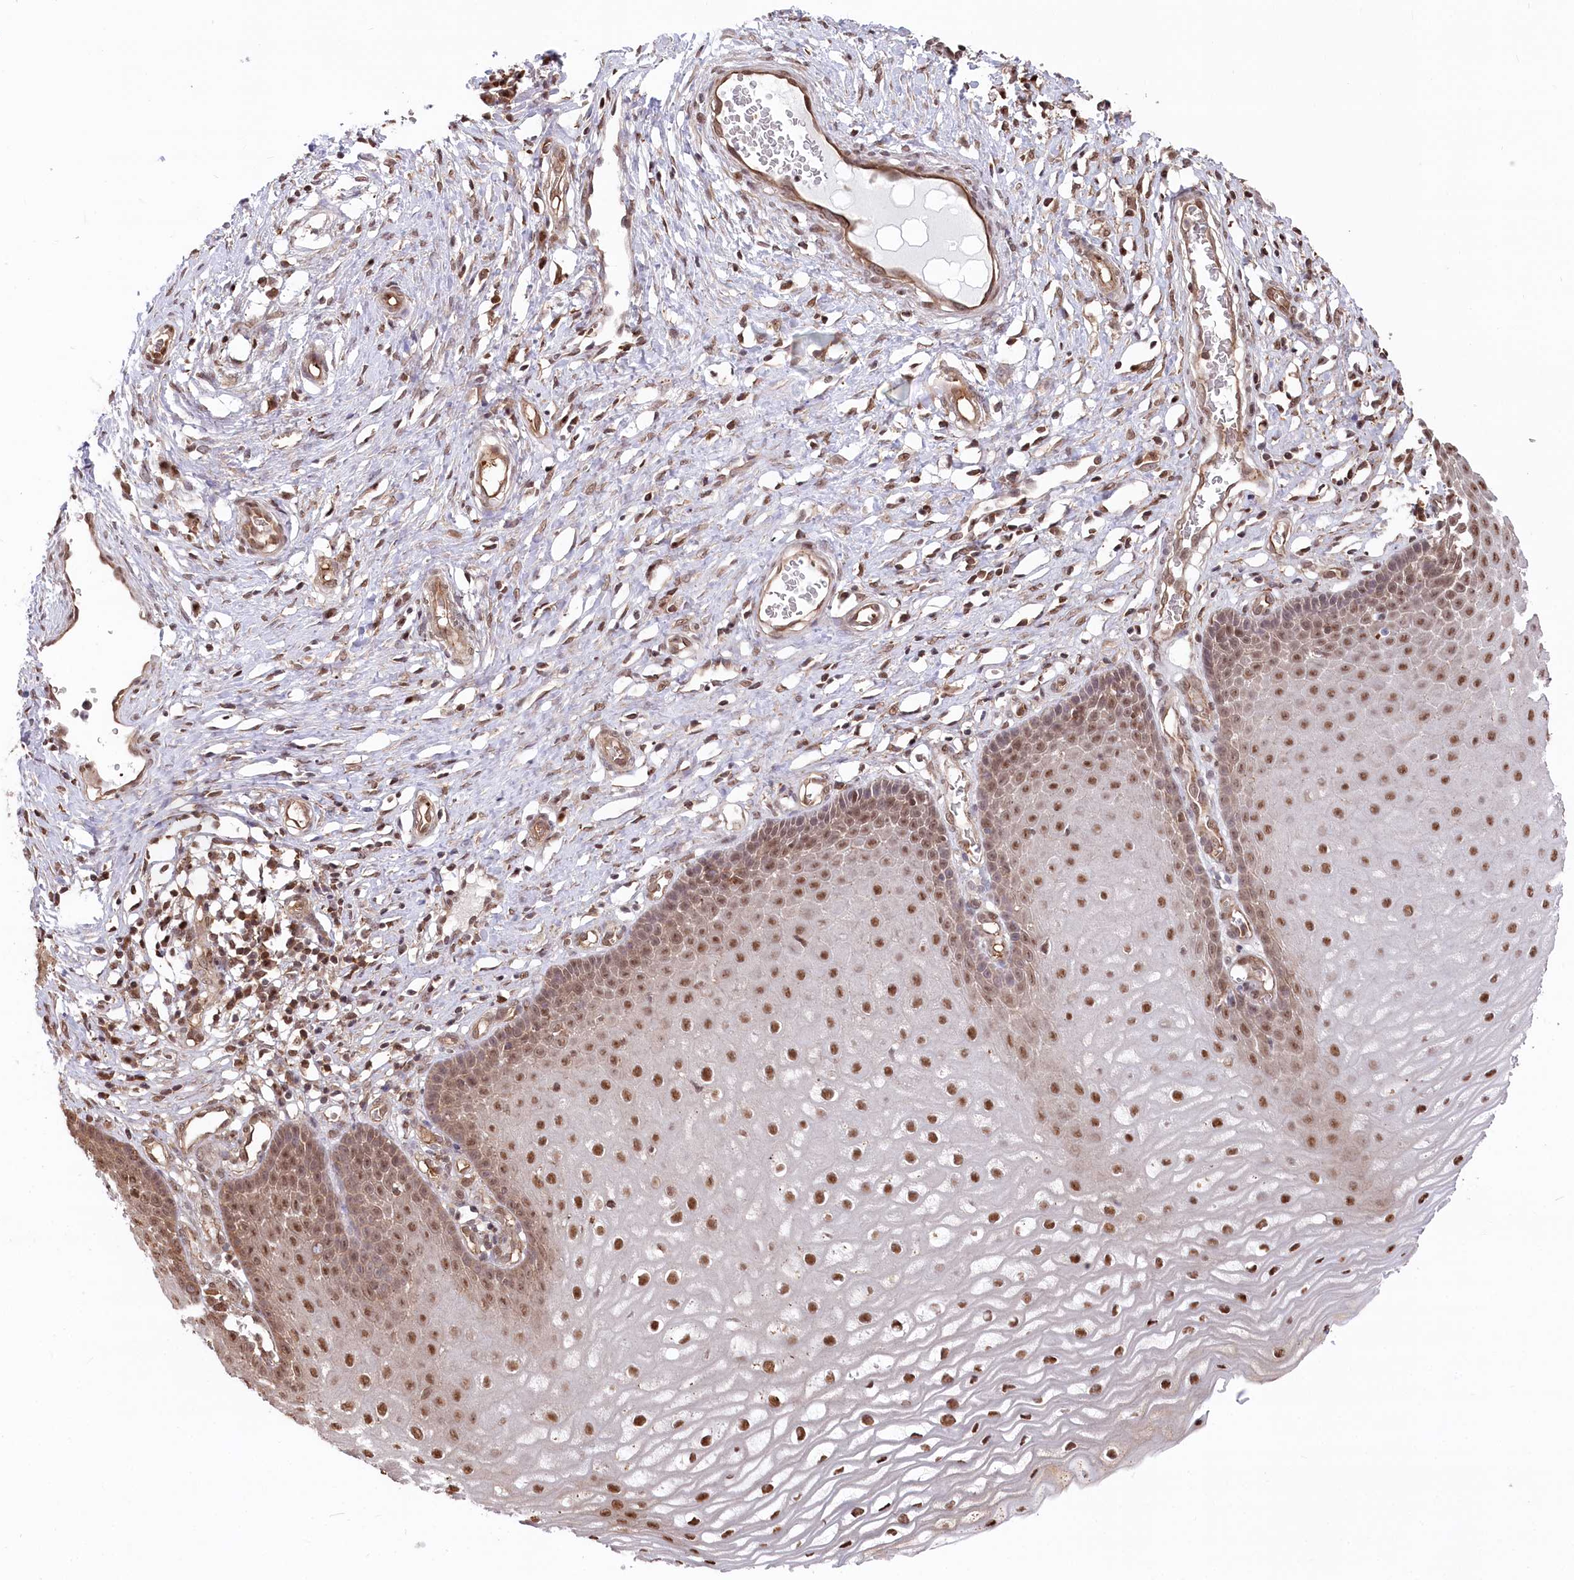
{"staining": {"intensity": "moderate", "quantity": ">75%", "location": "cytoplasmic/membranous,nuclear"}, "tissue": "cervix", "cell_type": "Glandular cells", "image_type": "normal", "snomed": [{"axis": "morphology", "description": "Normal tissue, NOS"}, {"axis": "topography", "description": "Cervix"}], "caption": "Cervix stained for a protein displays moderate cytoplasmic/membranous,nuclear positivity in glandular cells. (Stains: DAB in brown, nuclei in blue, Microscopy: brightfield microscopy at high magnification).", "gene": "PSMA1", "patient": {"sex": "female", "age": 55}}